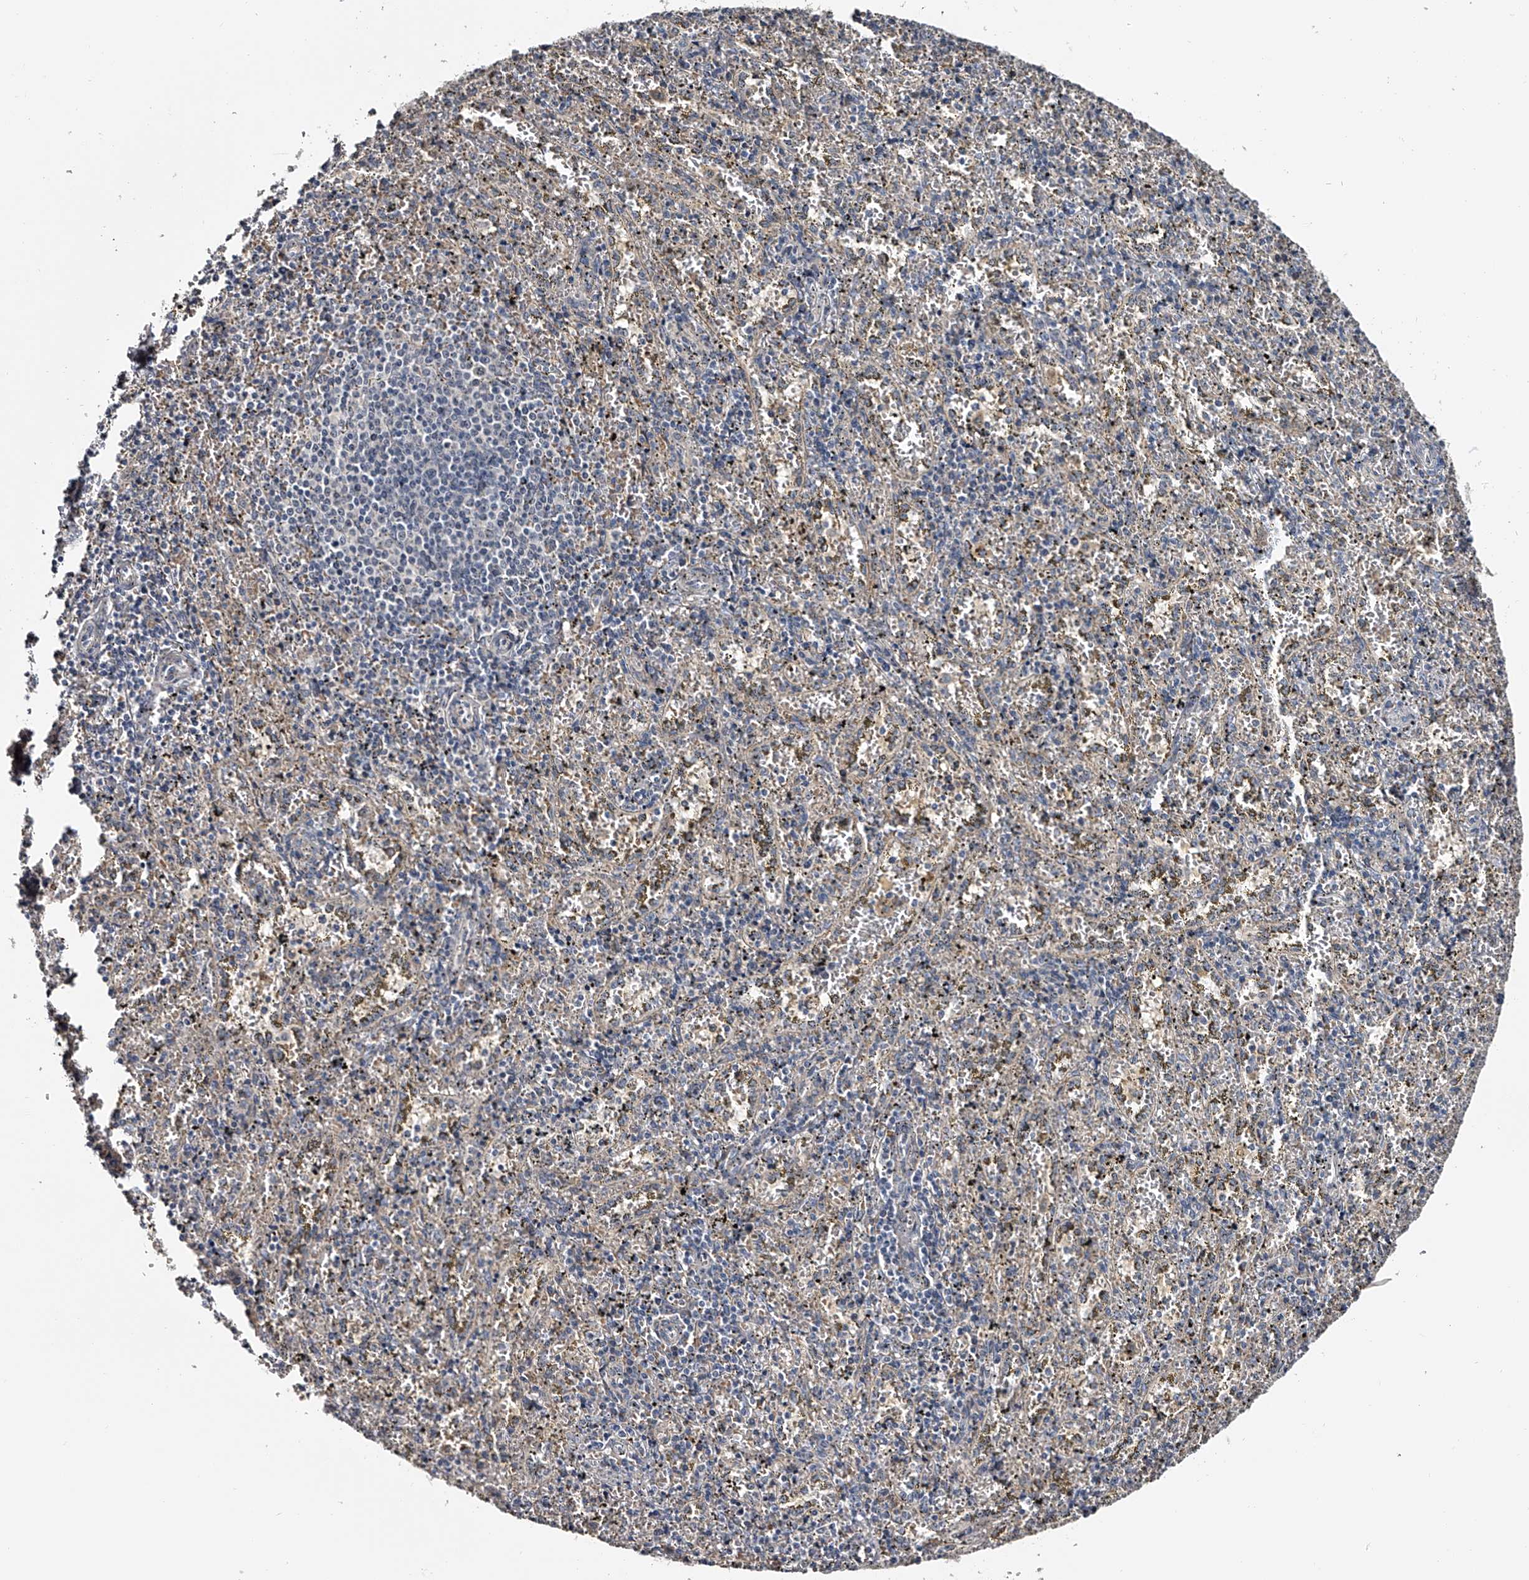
{"staining": {"intensity": "negative", "quantity": "none", "location": "none"}, "tissue": "spleen", "cell_type": "Cells in red pulp", "image_type": "normal", "snomed": [{"axis": "morphology", "description": "Normal tissue, NOS"}, {"axis": "topography", "description": "Spleen"}], "caption": "Immunohistochemical staining of normal human spleen displays no significant expression in cells in red pulp. (Brightfield microscopy of DAB (3,3'-diaminobenzidine) immunohistochemistry (IHC) at high magnification).", "gene": "MDN1", "patient": {"sex": "male", "age": 11}}